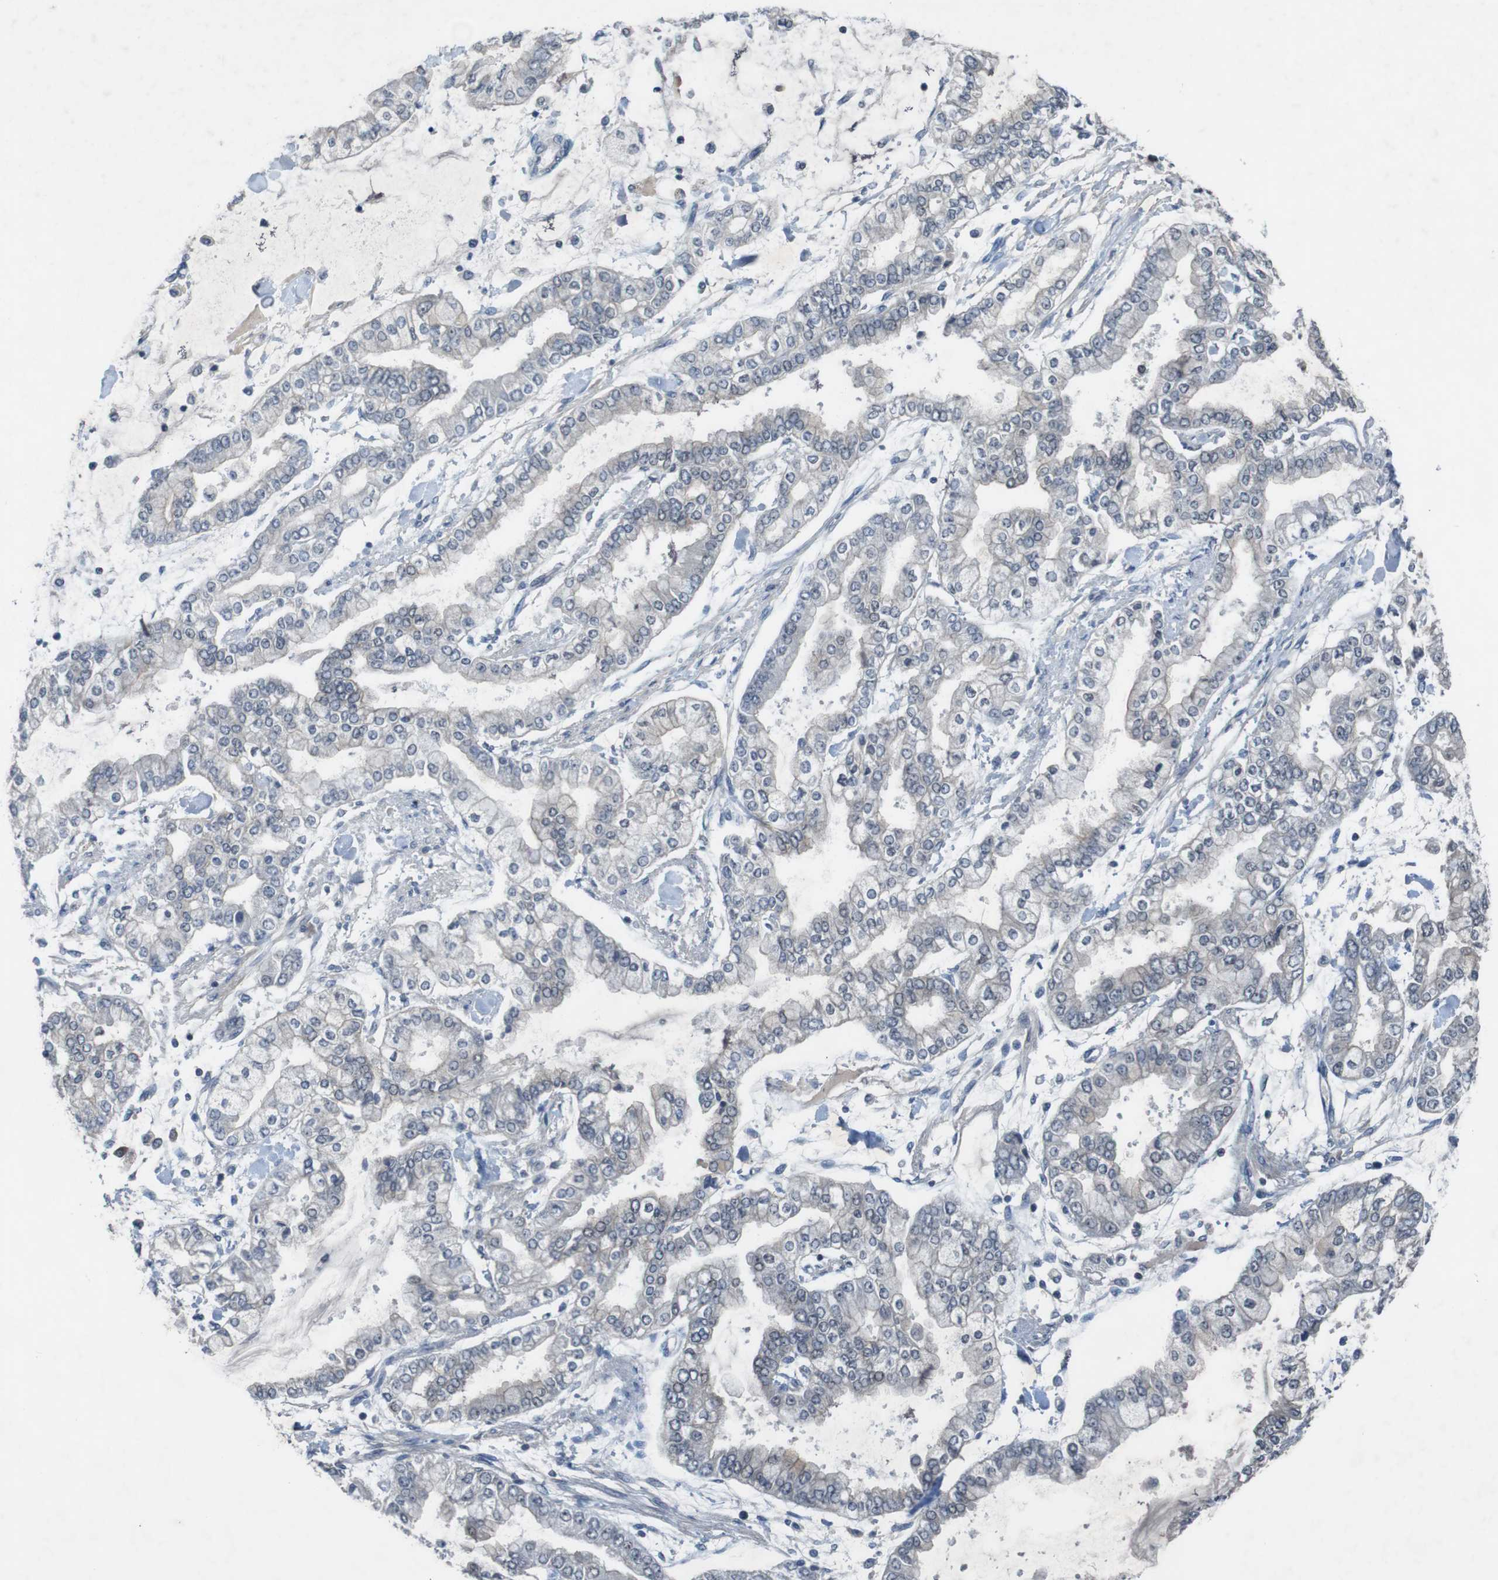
{"staining": {"intensity": "weak", "quantity": "<25%", "location": "nuclear"}, "tissue": "stomach cancer", "cell_type": "Tumor cells", "image_type": "cancer", "snomed": [{"axis": "morphology", "description": "Normal tissue, NOS"}, {"axis": "morphology", "description": "Adenocarcinoma, NOS"}, {"axis": "topography", "description": "Stomach, upper"}, {"axis": "topography", "description": "Stomach"}], "caption": "The micrograph exhibits no staining of tumor cells in stomach cancer (adenocarcinoma).", "gene": "MAPKAPK5", "patient": {"sex": "male", "age": 76}}